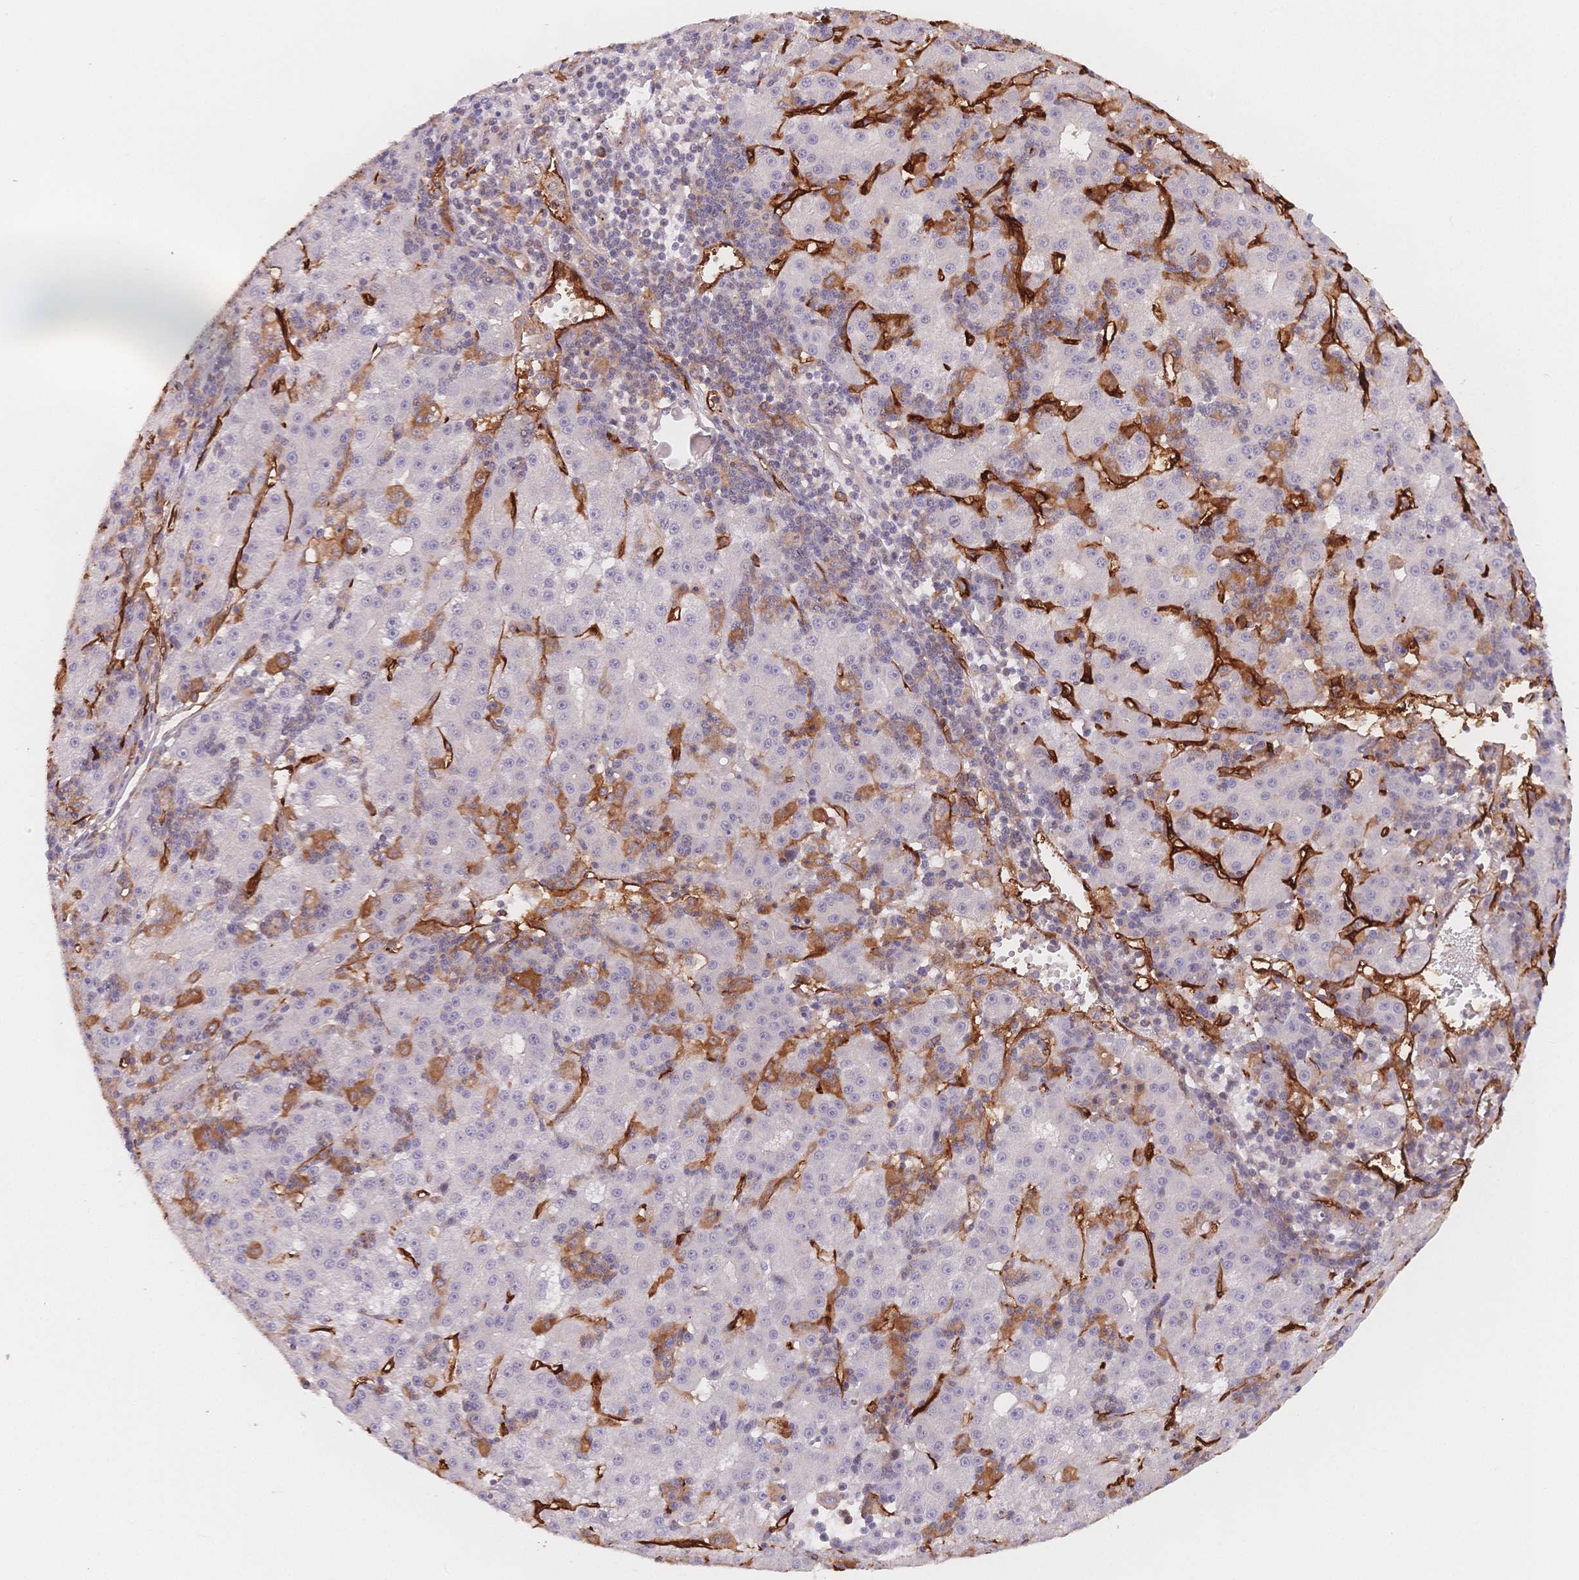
{"staining": {"intensity": "negative", "quantity": "none", "location": "none"}, "tissue": "liver cancer", "cell_type": "Tumor cells", "image_type": "cancer", "snomed": [{"axis": "morphology", "description": "Carcinoma, Hepatocellular, NOS"}, {"axis": "topography", "description": "Liver"}], "caption": "Tumor cells show no significant positivity in liver cancer (hepatocellular carcinoma). The staining is performed using DAB brown chromogen with nuclei counter-stained in using hematoxylin.", "gene": "C12orf75", "patient": {"sex": "male", "age": 76}}